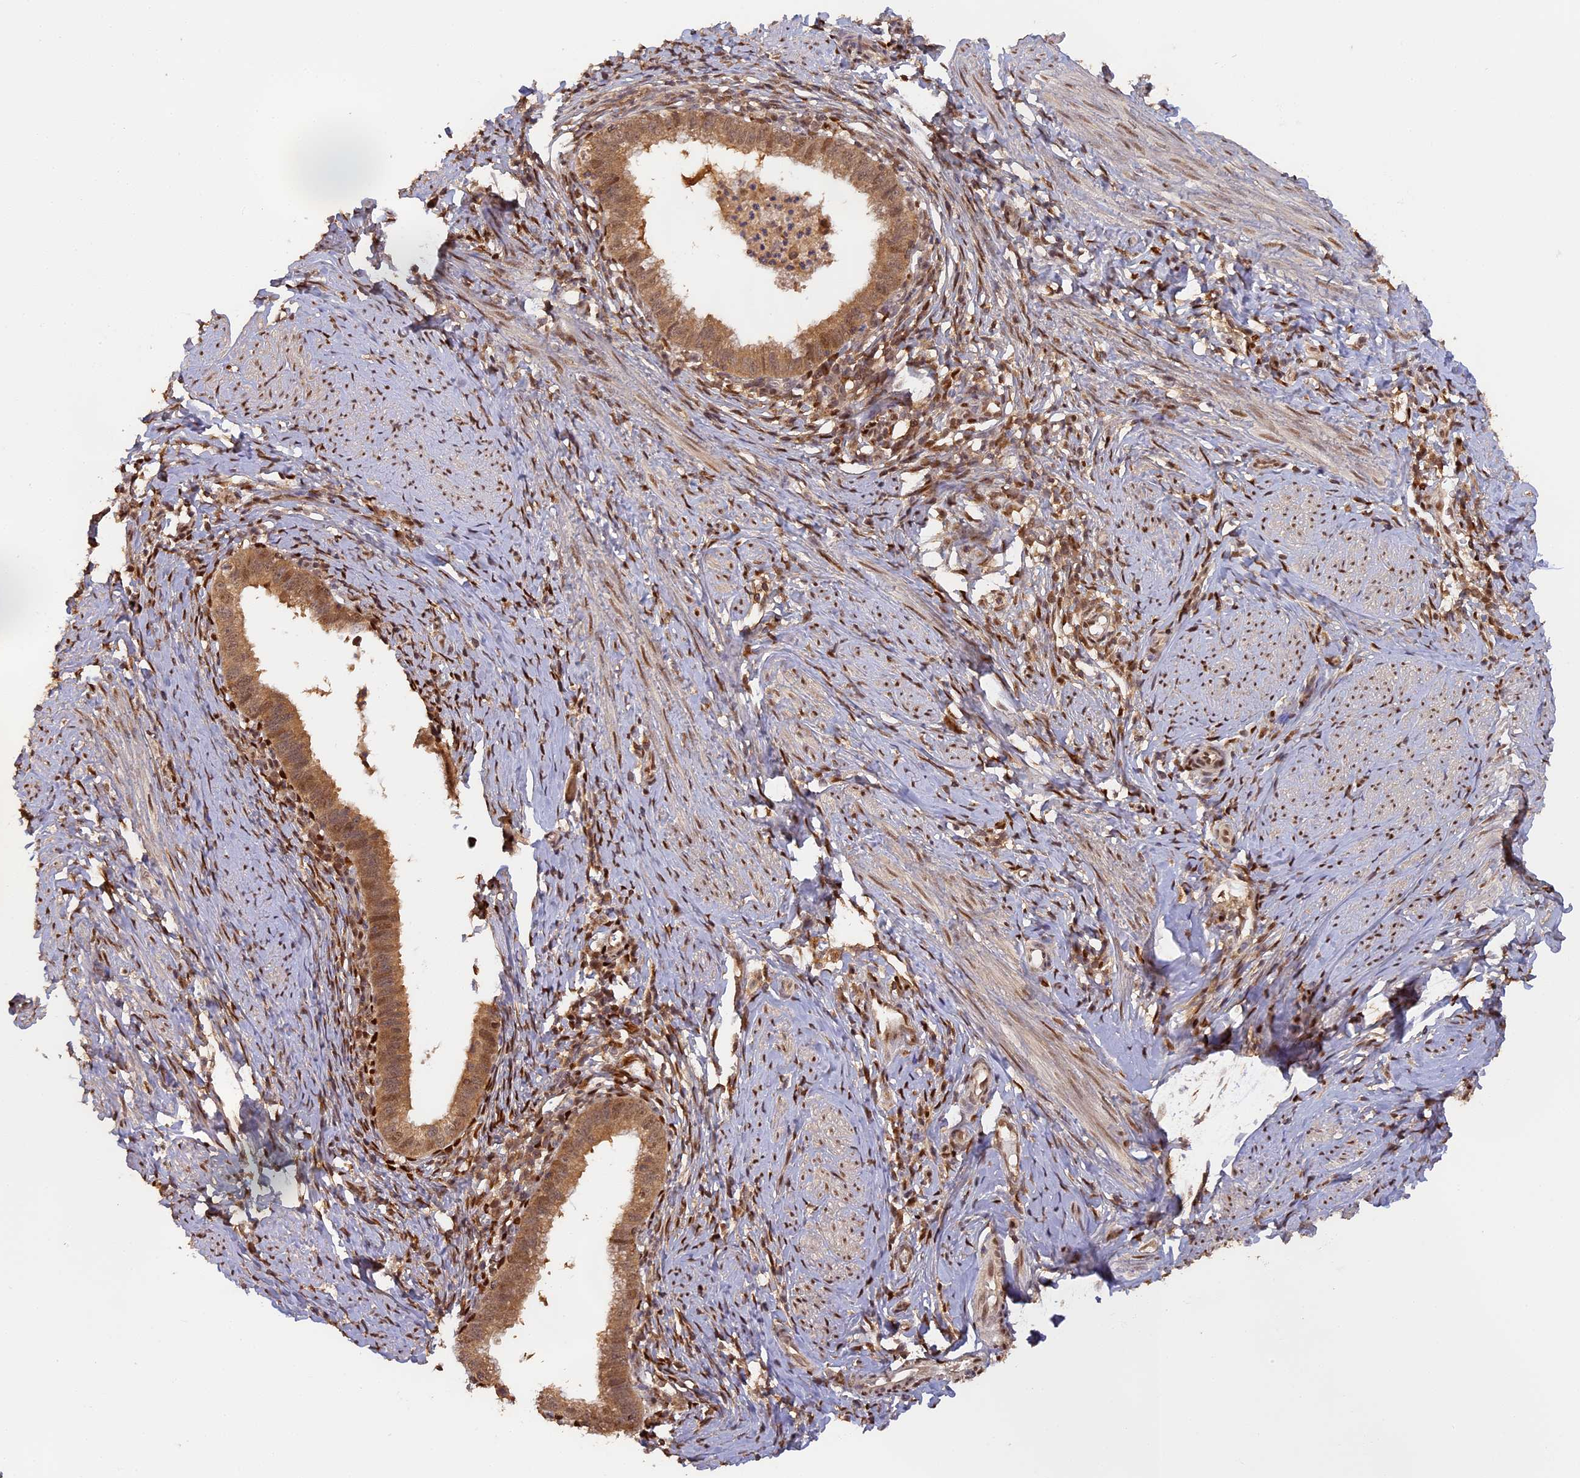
{"staining": {"intensity": "moderate", "quantity": ">75%", "location": "cytoplasmic/membranous,nuclear"}, "tissue": "cervical cancer", "cell_type": "Tumor cells", "image_type": "cancer", "snomed": [{"axis": "morphology", "description": "Adenocarcinoma, NOS"}, {"axis": "topography", "description": "Cervix"}], "caption": "Protein expression analysis of cervical adenocarcinoma shows moderate cytoplasmic/membranous and nuclear expression in about >75% of tumor cells.", "gene": "MYBL2", "patient": {"sex": "female", "age": 36}}